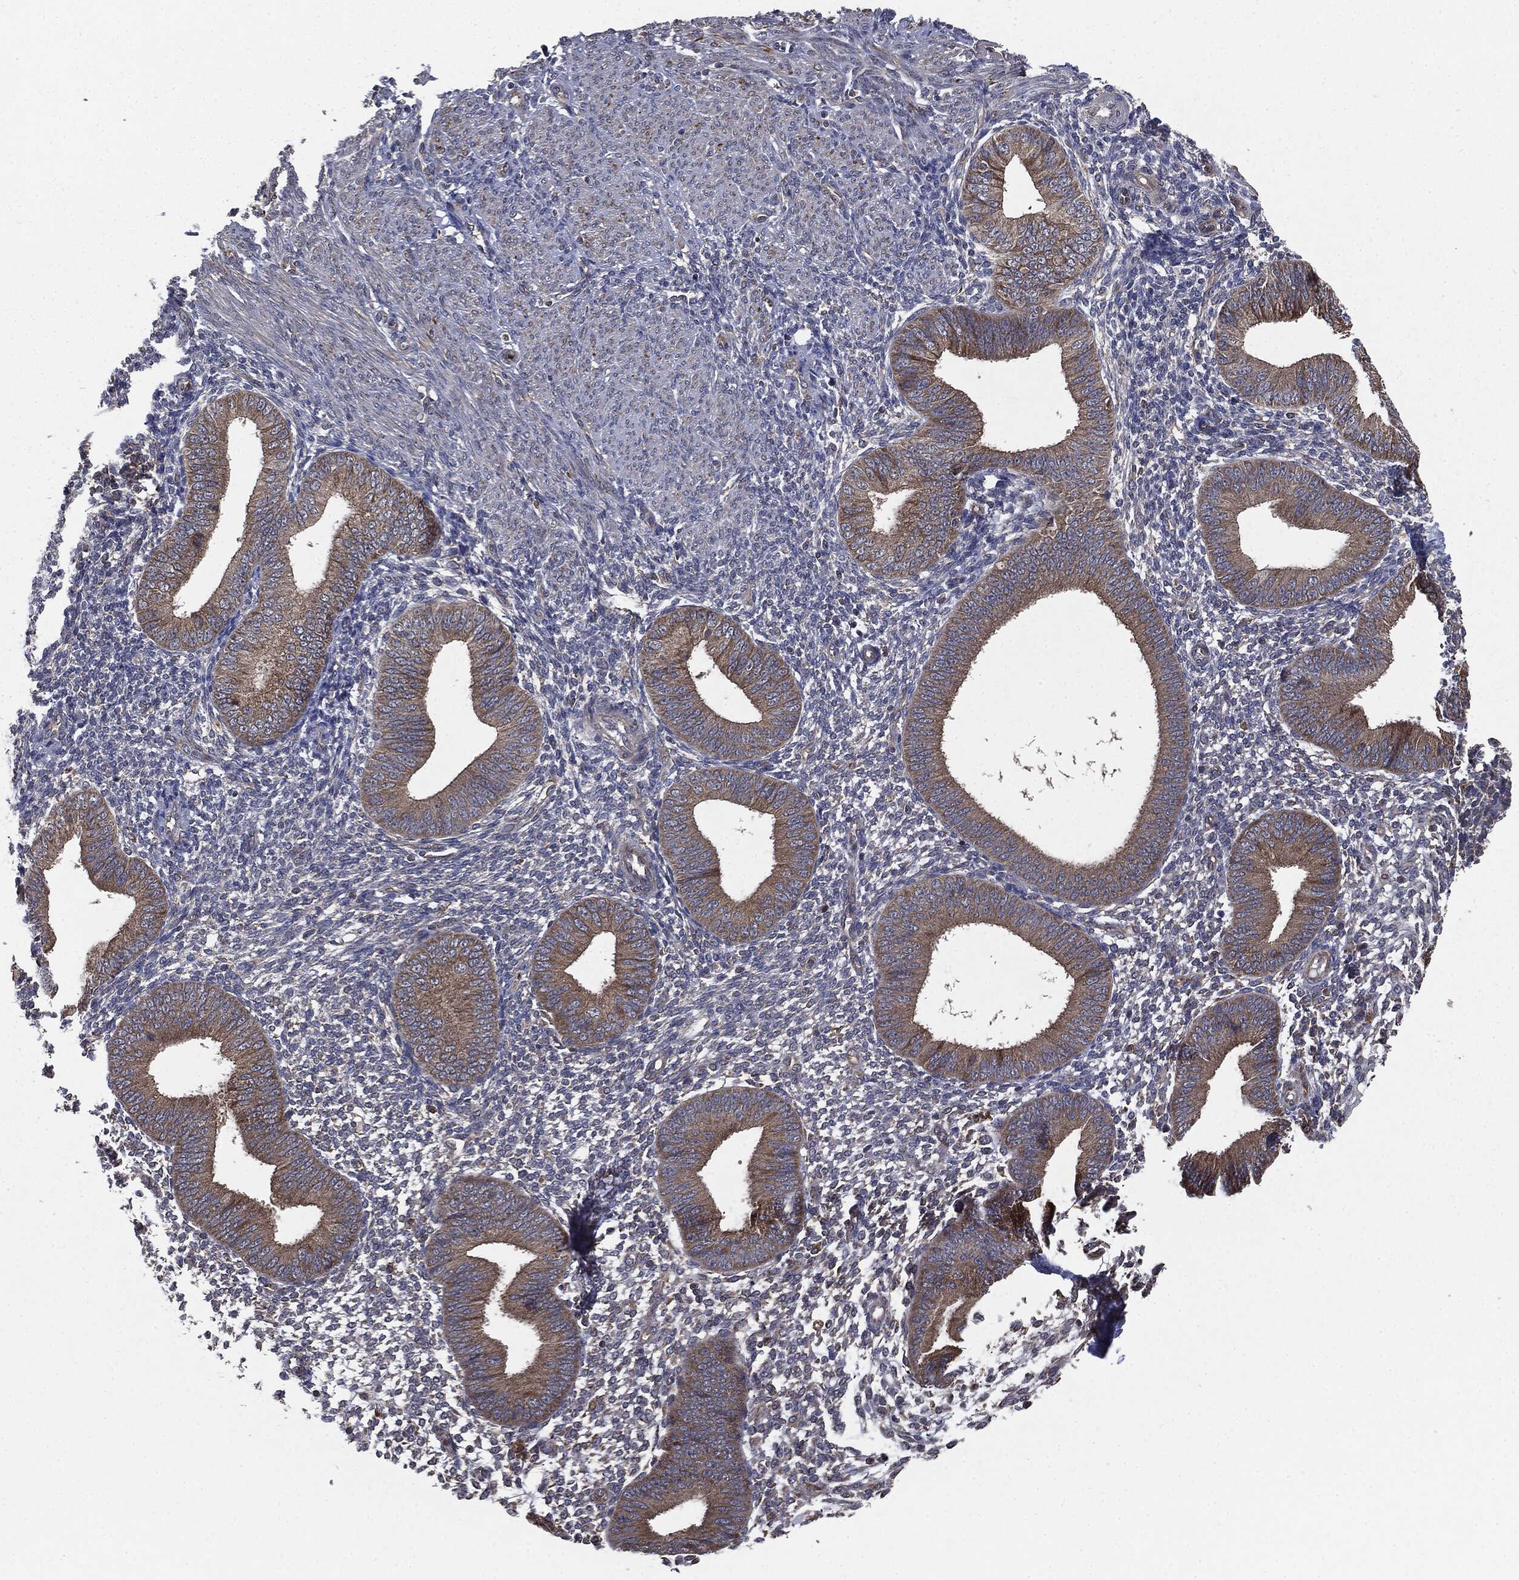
{"staining": {"intensity": "negative", "quantity": "none", "location": "none"}, "tissue": "endometrium", "cell_type": "Cells in endometrial stroma", "image_type": "normal", "snomed": [{"axis": "morphology", "description": "Normal tissue, NOS"}, {"axis": "topography", "description": "Endometrium"}], "caption": "Benign endometrium was stained to show a protein in brown. There is no significant staining in cells in endometrial stroma.", "gene": "PLOD3", "patient": {"sex": "female", "age": 39}}